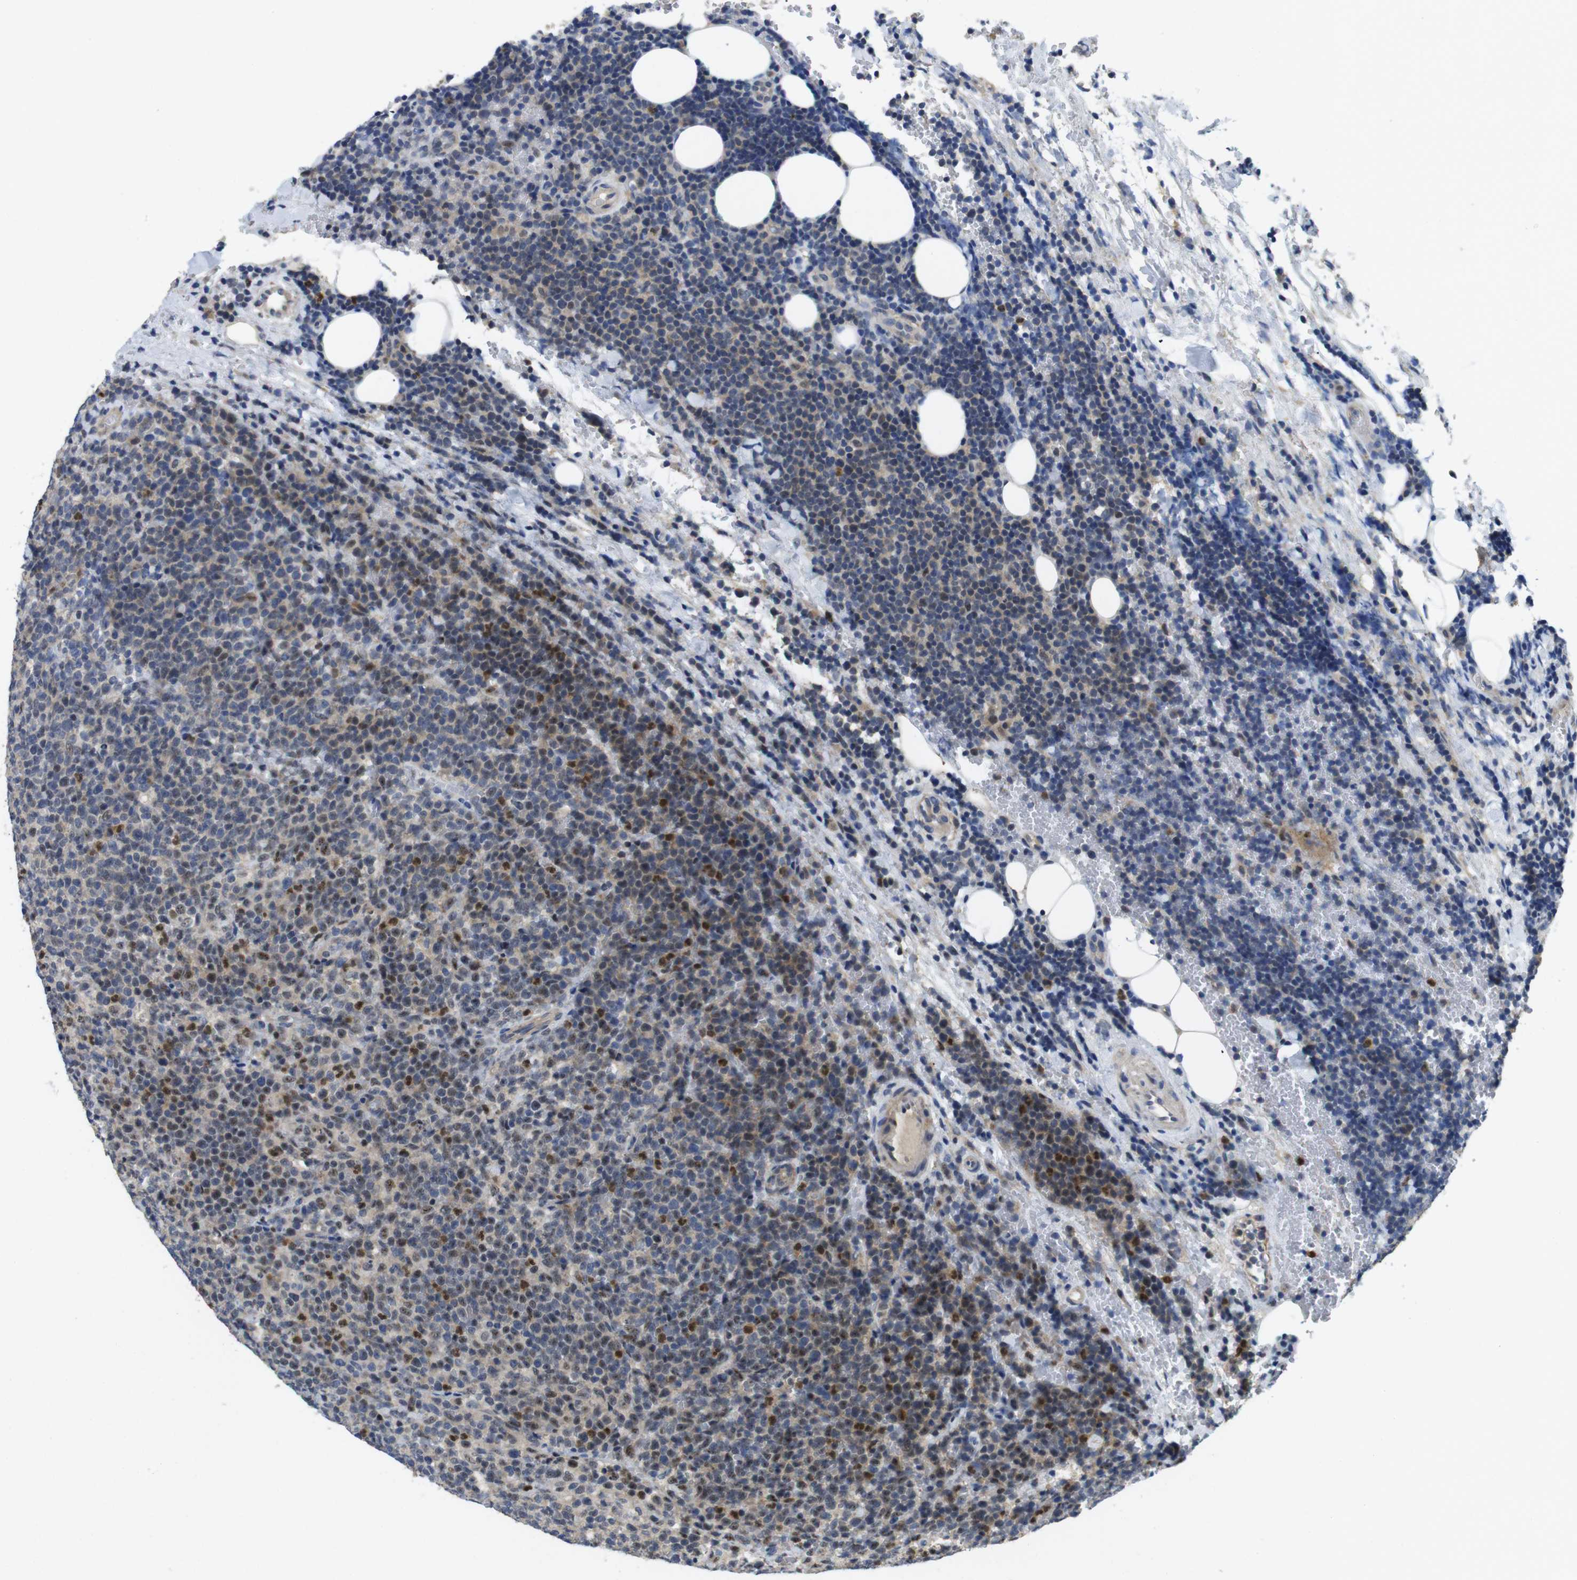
{"staining": {"intensity": "moderate", "quantity": "25%-75%", "location": "cytoplasmic/membranous,nuclear"}, "tissue": "lymphoma", "cell_type": "Tumor cells", "image_type": "cancer", "snomed": [{"axis": "morphology", "description": "Malignant lymphoma, non-Hodgkin's type, High grade"}, {"axis": "topography", "description": "Lymph node"}], "caption": "Malignant lymphoma, non-Hodgkin's type (high-grade) tissue demonstrates moderate cytoplasmic/membranous and nuclear expression in about 25%-75% of tumor cells", "gene": "FNTA", "patient": {"sex": "male", "age": 61}}